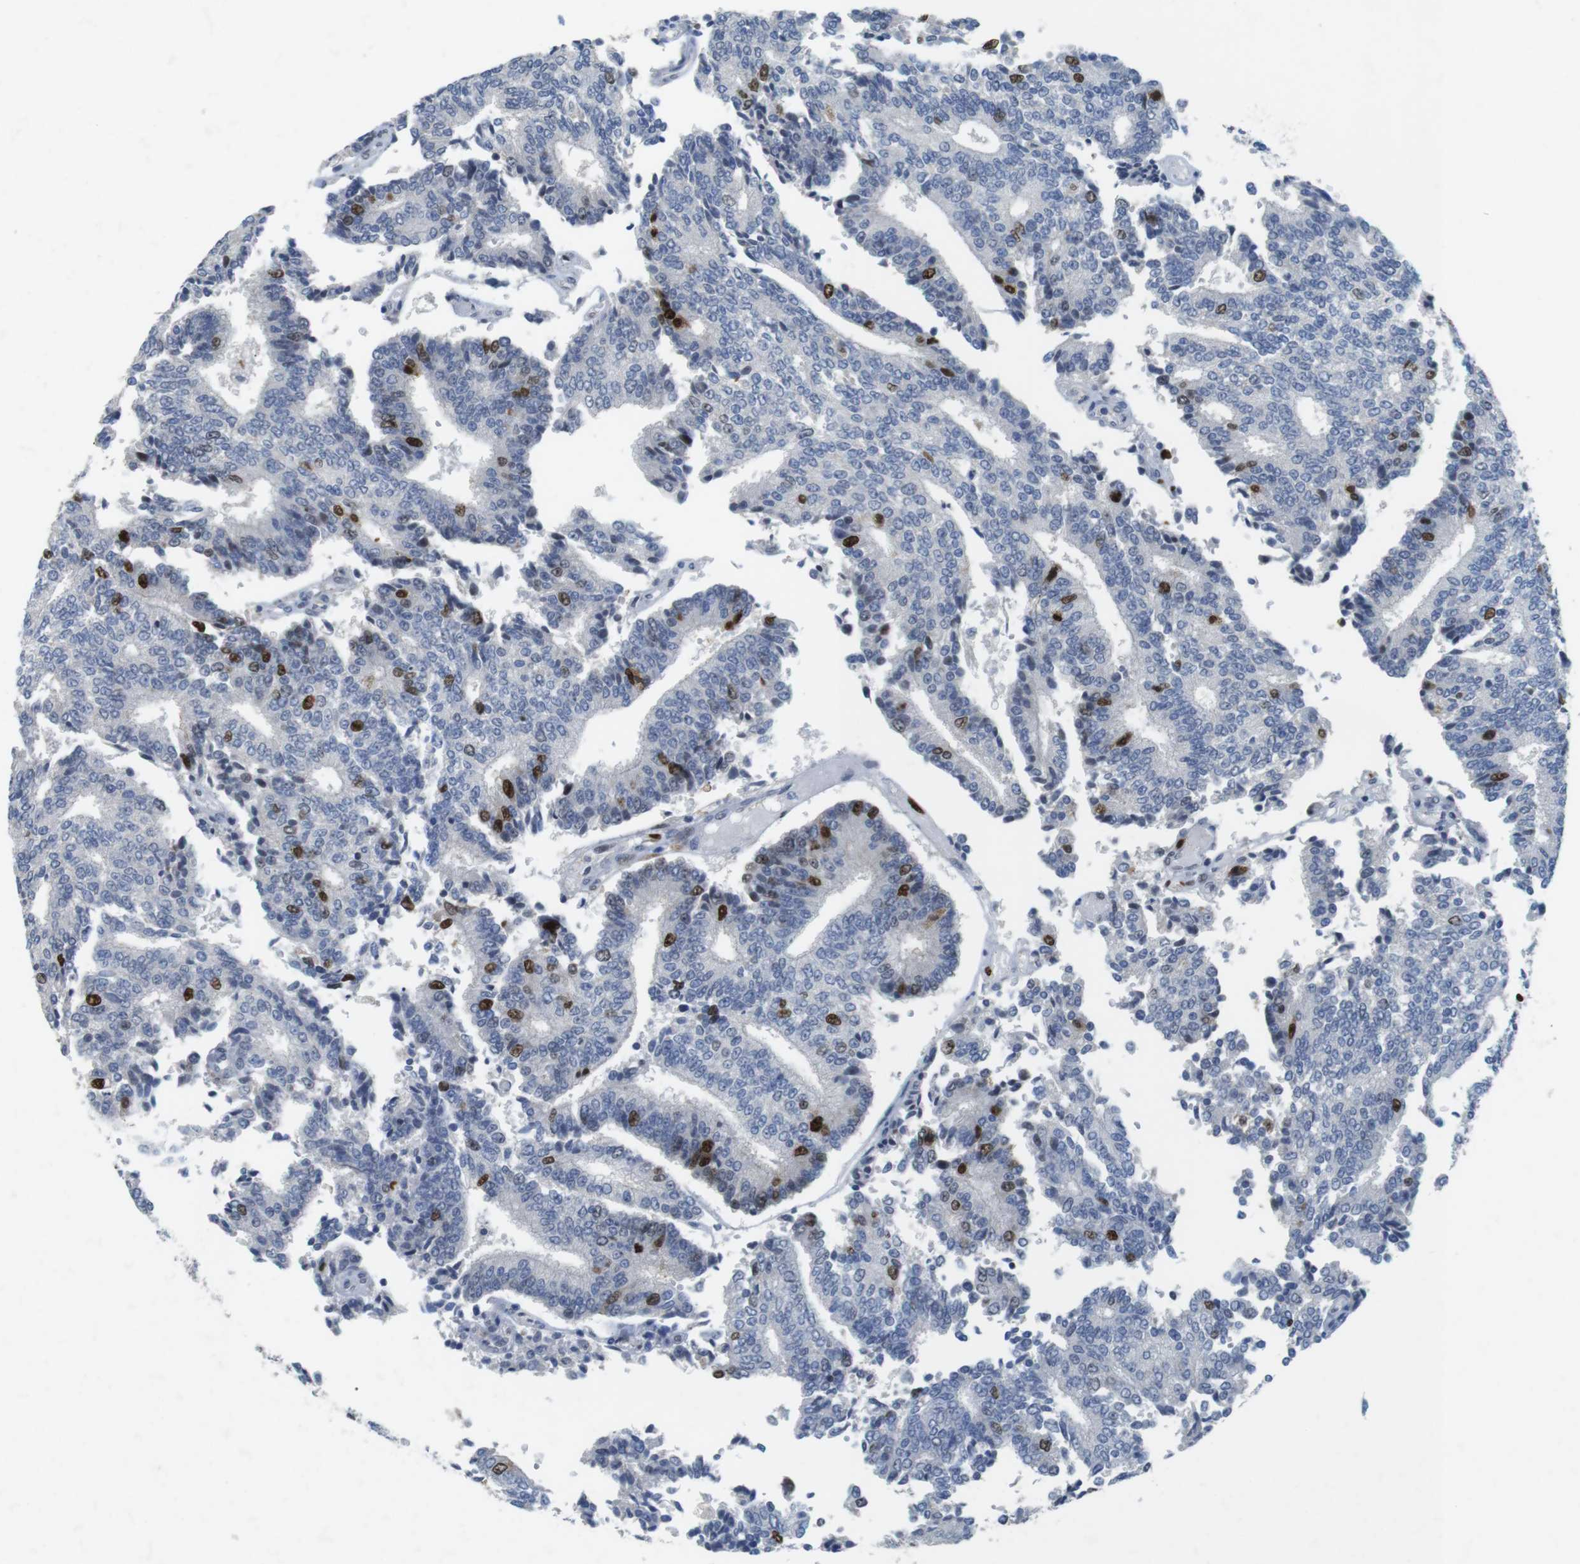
{"staining": {"intensity": "strong", "quantity": "<25%", "location": "nuclear"}, "tissue": "prostate cancer", "cell_type": "Tumor cells", "image_type": "cancer", "snomed": [{"axis": "morphology", "description": "Normal tissue, NOS"}, {"axis": "morphology", "description": "Adenocarcinoma, High grade"}, {"axis": "topography", "description": "Prostate"}, {"axis": "topography", "description": "Seminal veicle"}], "caption": "IHC of prostate cancer (adenocarcinoma (high-grade)) demonstrates medium levels of strong nuclear expression in approximately <25% of tumor cells.", "gene": "KPNA2", "patient": {"sex": "male", "age": 55}}